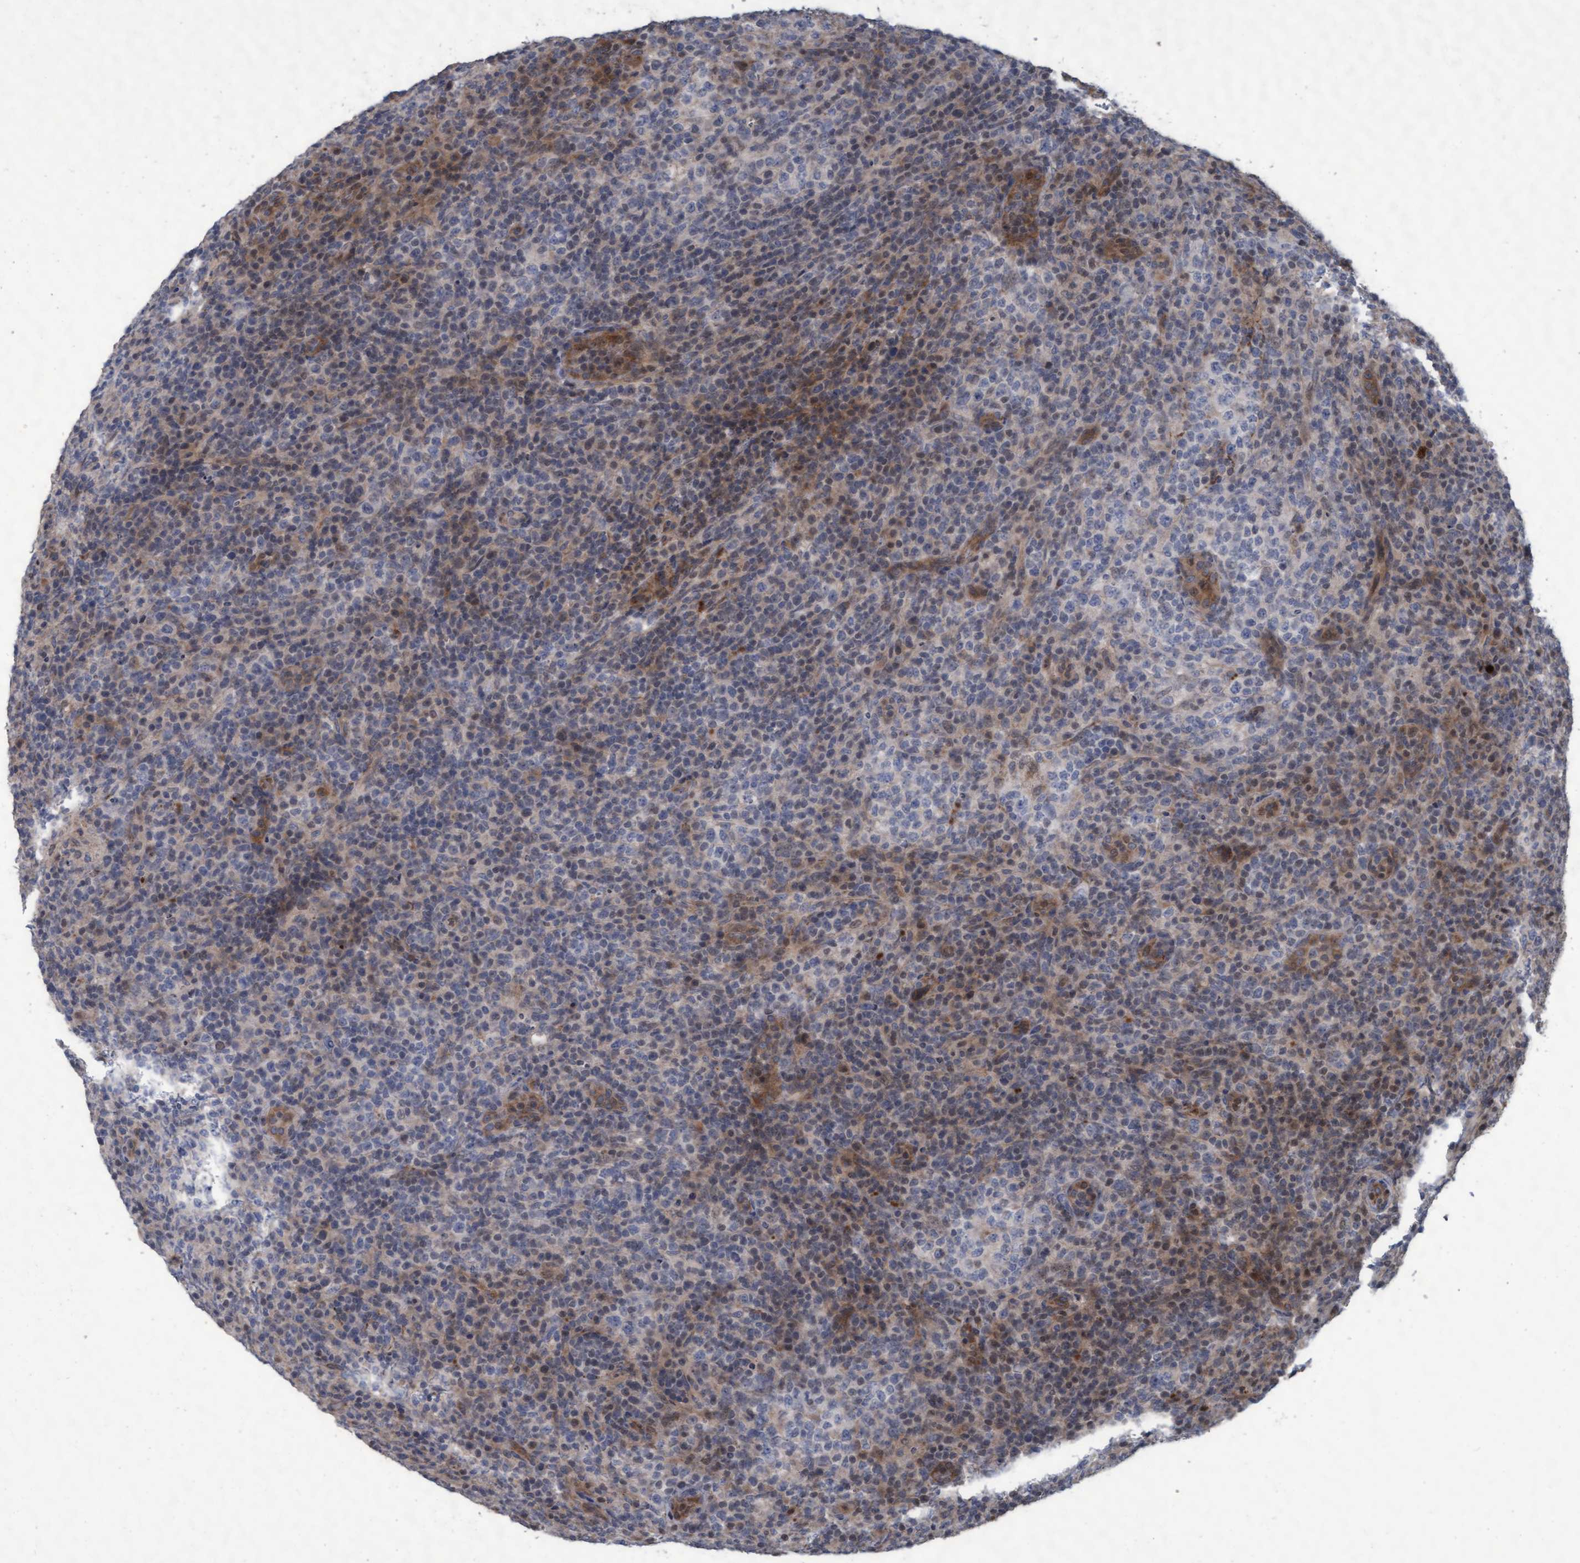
{"staining": {"intensity": "moderate", "quantity": "25%-75%", "location": "cytoplasmic/membranous,nuclear"}, "tissue": "lymphoma", "cell_type": "Tumor cells", "image_type": "cancer", "snomed": [{"axis": "morphology", "description": "Malignant lymphoma, non-Hodgkin's type, High grade"}, {"axis": "topography", "description": "Lymph node"}], "caption": "A medium amount of moderate cytoplasmic/membranous and nuclear staining is identified in approximately 25%-75% of tumor cells in lymphoma tissue.", "gene": "KCNC2", "patient": {"sex": "female", "age": 76}}